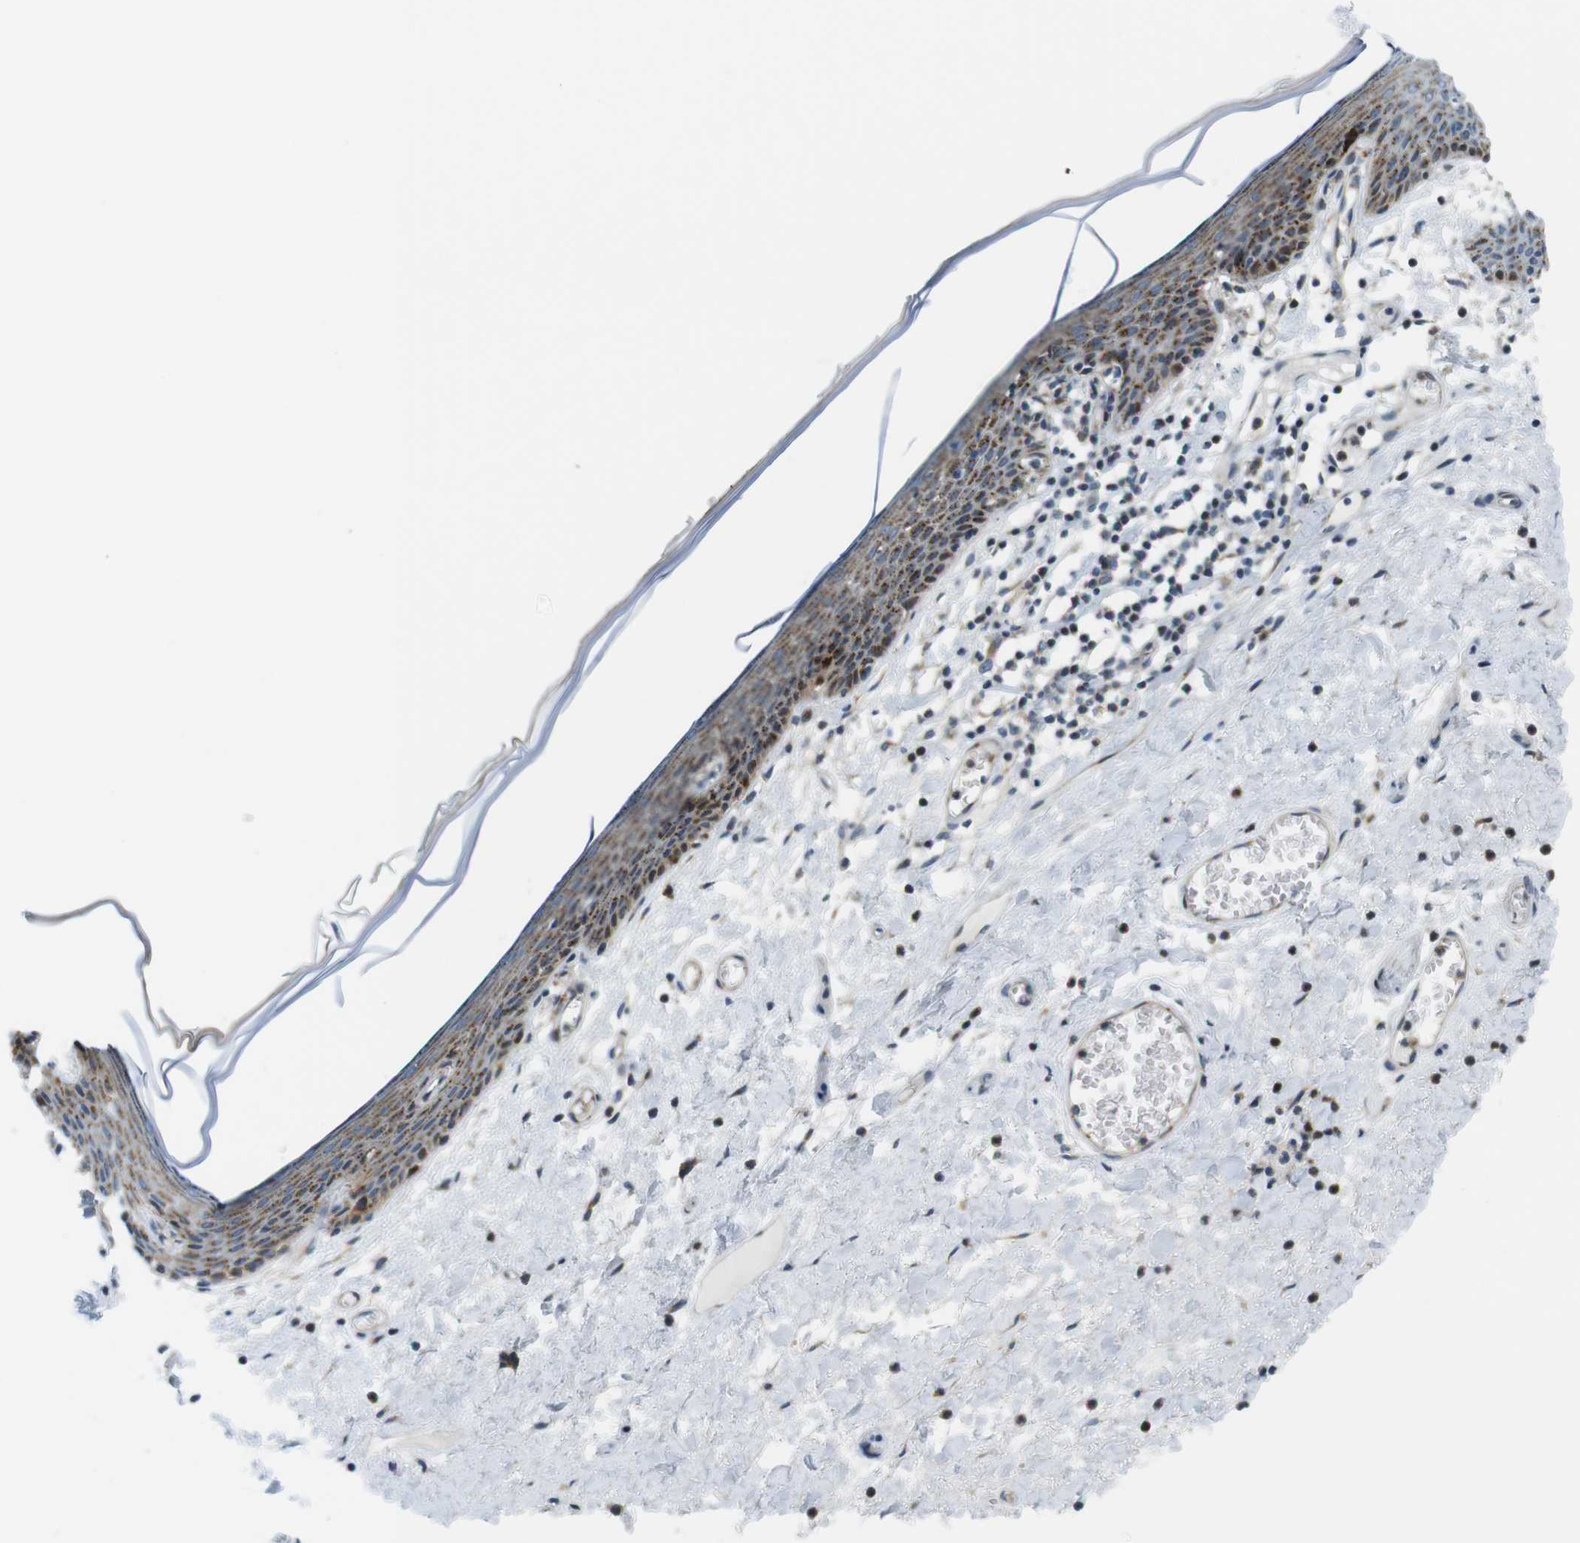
{"staining": {"intensity": "moderate", "quantity": "25%-75%", "location": "cytoplasmic/membranous"}, "tissue": "skin", "cell_type": "Epidermal cells", "image_type": "normal", "snomed": [{"axis": "morphology", "description": "Normal tissue, NOS"}, {"axis": "topography", "description": "Vulva"}], "caption": "Human skin stained with a brown dye reveals moderate cytoplasmic/membranous positive staining in about 25%-75% of epidermal cells.", "gene": "ZDHHC3", "patient": {"sex": "female", "age": 54}}